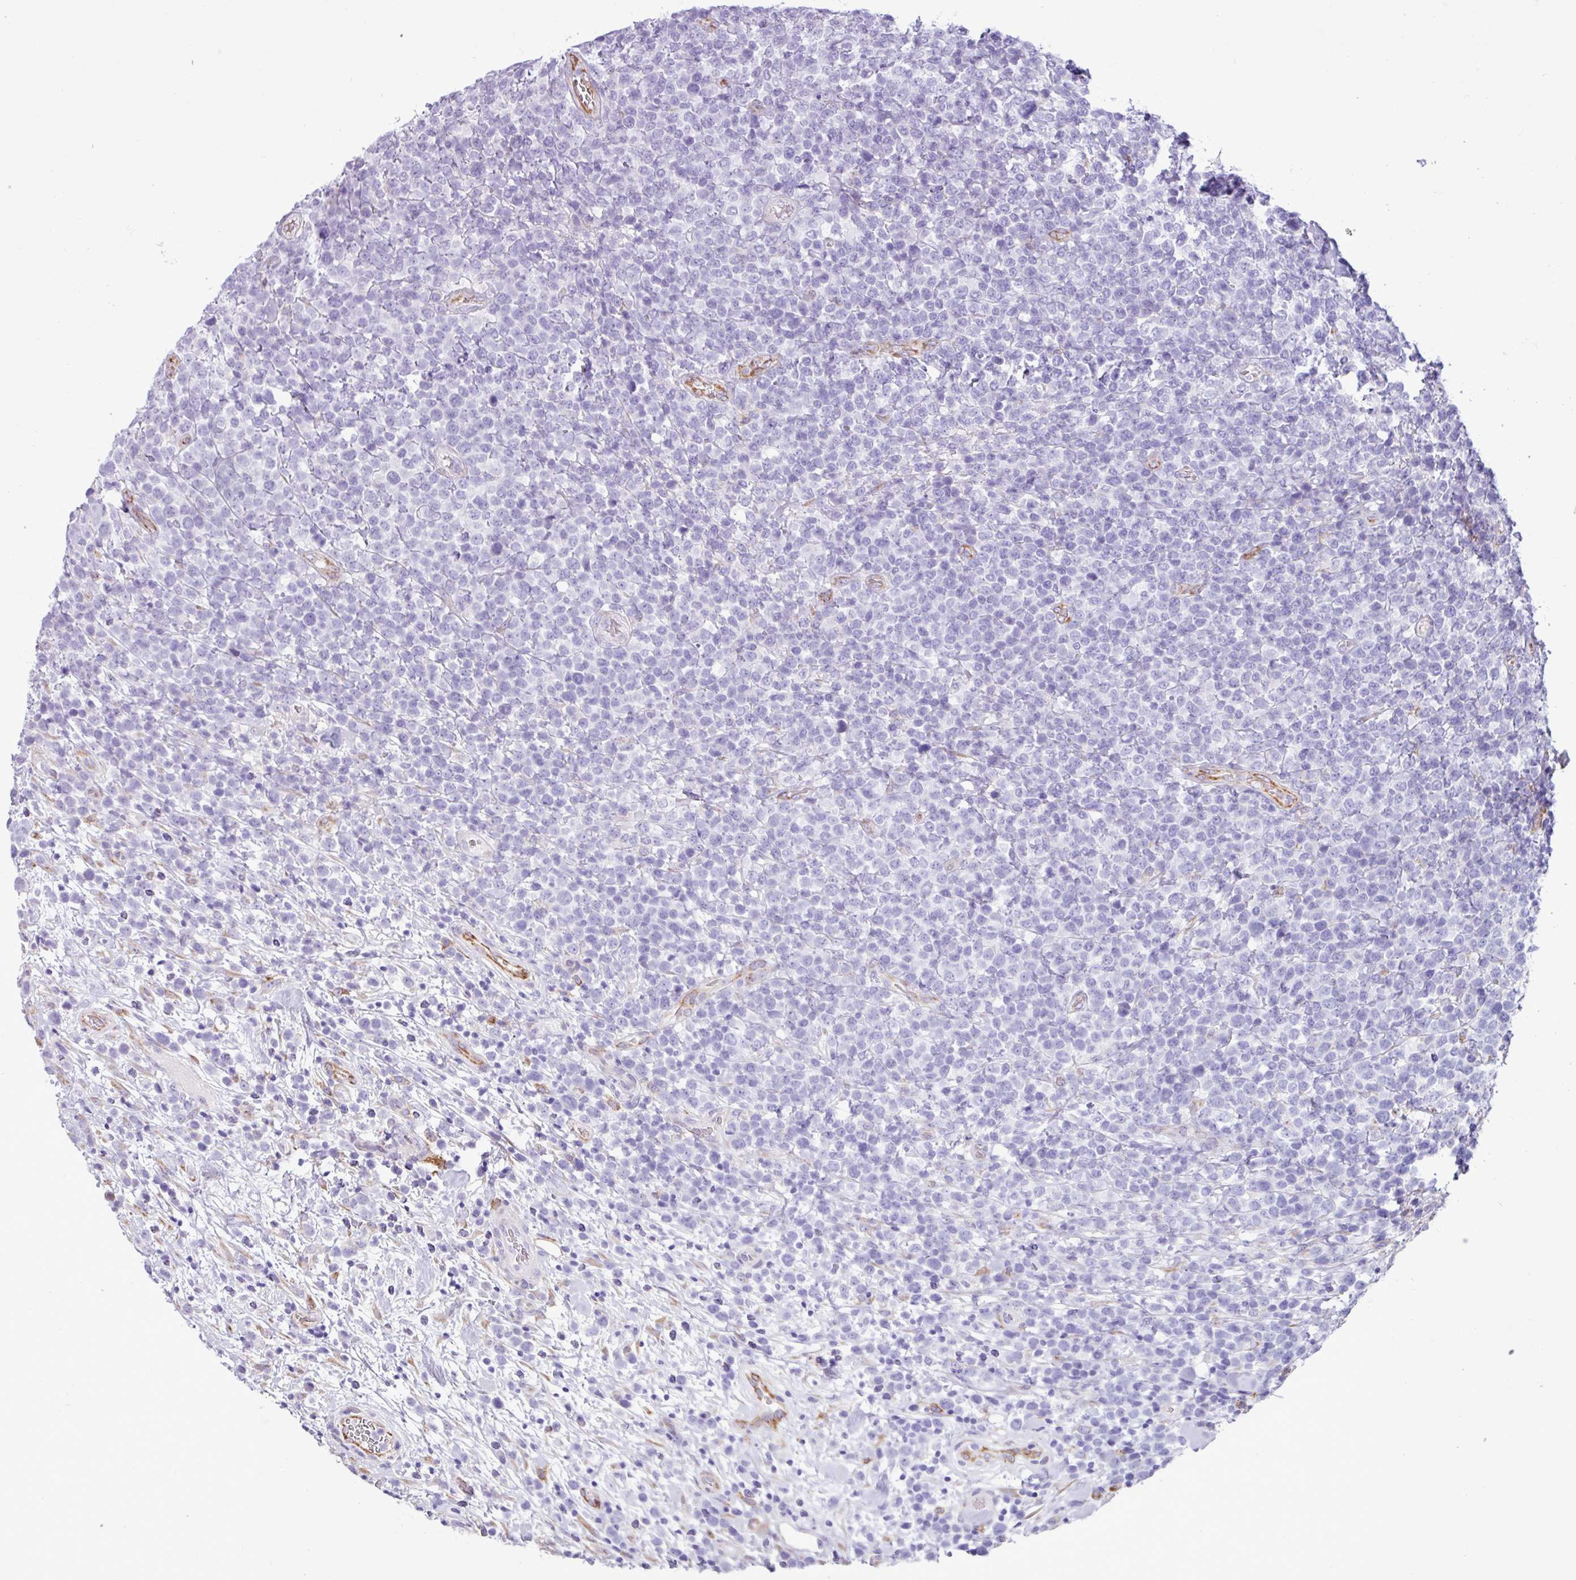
{"staining": {"intensity": "negative", "quantity": "none", "location": "none"}, "tissue": "lymphoma", "cell_type": "Tumor cells", "image_type": "cancer", "snomed": [{"axis": "morphology", "description": "Malignant lymphoma, non-Hodgkin's type, High grade"}, {"axis": "topography", "description": "Soft tissue"}], "caption": "IHC of high-grade malignant lymphoma, non-Hodgkin's type shows no staining in tumor cells.", "gene": "PPP1R35", "patient": {"sex": "female", "age": 56}}